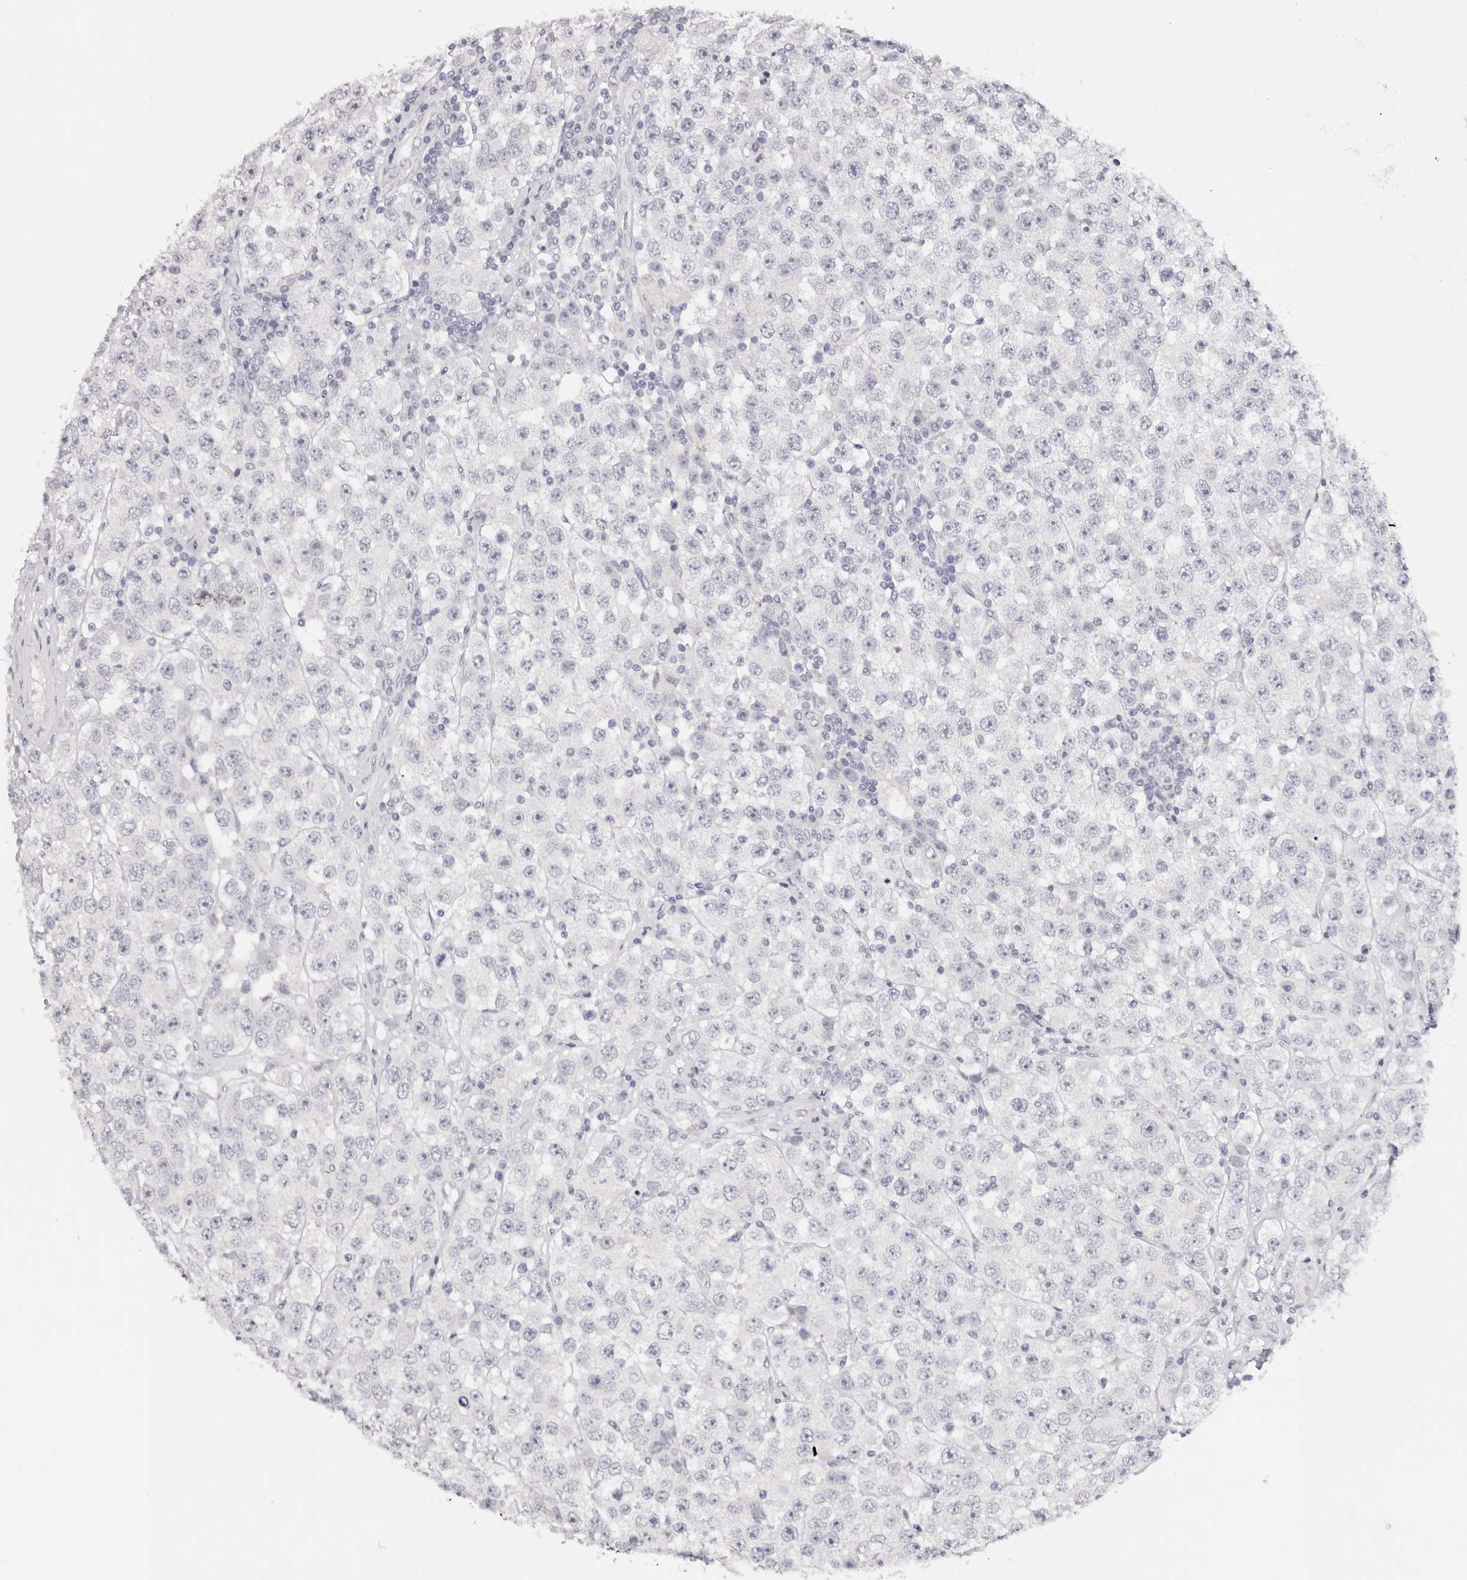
{"staining": {"intensity": "negative", "quantity": "none", "location": "none"}, "tissue": "testis cancer", "cell_type": "Tumor cells", "image_type": "cancer", "snomed": [{"axis": "morphology", "description": "Seminoma, NOS"}, {"axis": "topography", "description": "Testis"}], "caption": "The immunohistochemistry image has no significant staining in tumor cells of testis cancer tissue. (DAB immunohistochemistry, high magnification).", "gene": "ROM1", "patient": {"sex": "male", "age": 28}}